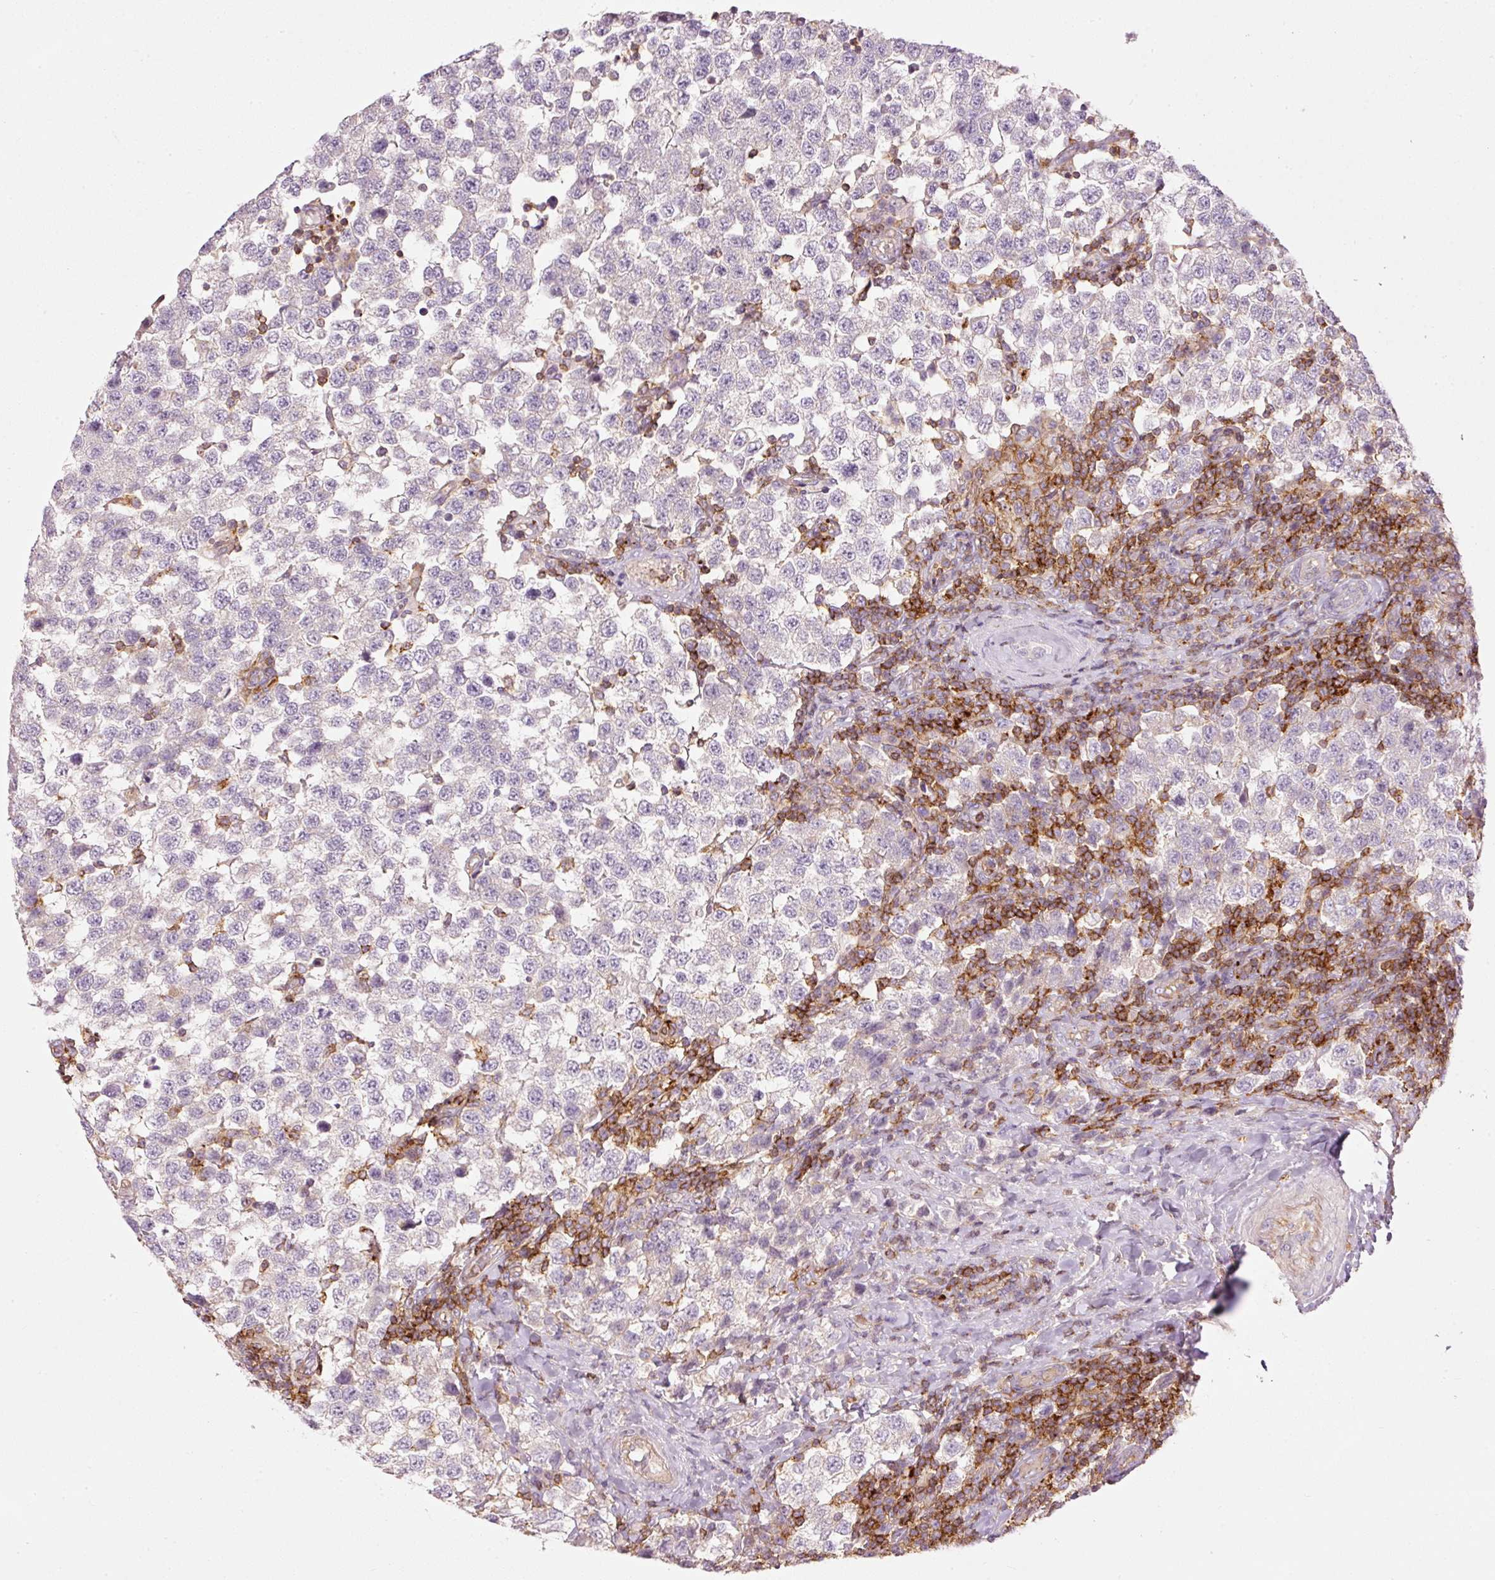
{"staining": {"intensity": "negative", "quantity": "none", "location": "none"}, "tissue": "testis cancer", "cell_type": "Tumor cells", "image_type": "cancer", "snomed": [{"axis": "morphology", "description": "Seminoma, NOS"}, {"axis": "topography", "description": "Testis"}], "caption": "The histopathology image displays no significant expression in tumor cells of testis cancer (seminoma). The staining is performed using DAB (3,3'-diaminobenzidine) brown chromogen with nuclei counter-stained in using hematoxylin.", "gene": "SIPA1", "patient": {"sex": "male", "age": 34}}